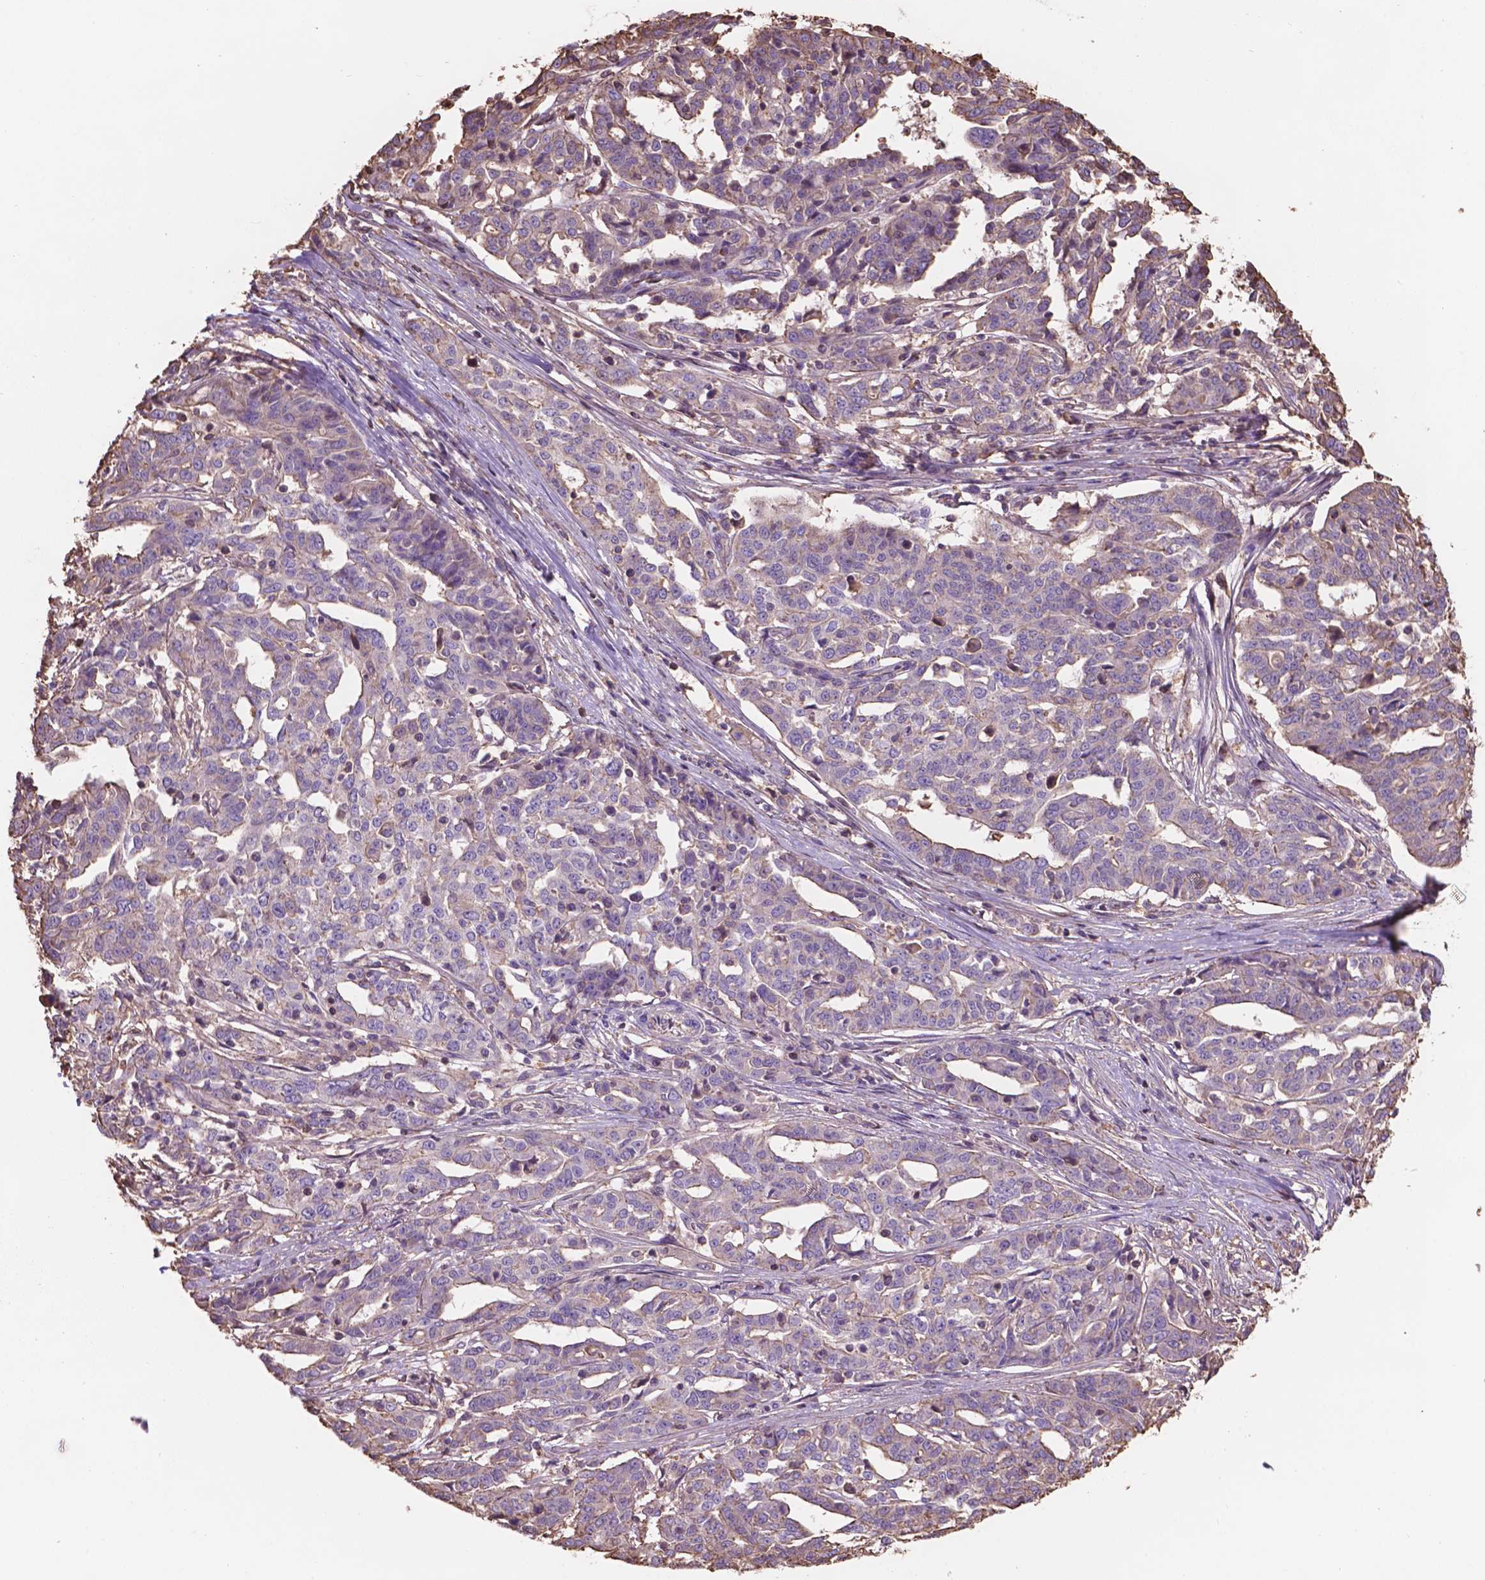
{"staining": {"intensity": "negative", "quantity": "none", "location": "none"}, "tissue": "ovarian cancer", "cell_type": "Tumor cells", "image_type": "cancer", "snomed": [{"axis": "morphology", "description": "Cystadenocarcinoma, serous, NOS"}, {"axis": "topography", "description": "Ovary"}], "caption": "Photomicrograph shows no significant protein positivity in tumor cells of ovarian cancer (serous cystadenocarcinoma).", "gene": "NIPA2", "patient": {"sex": "female", "age": 67}}